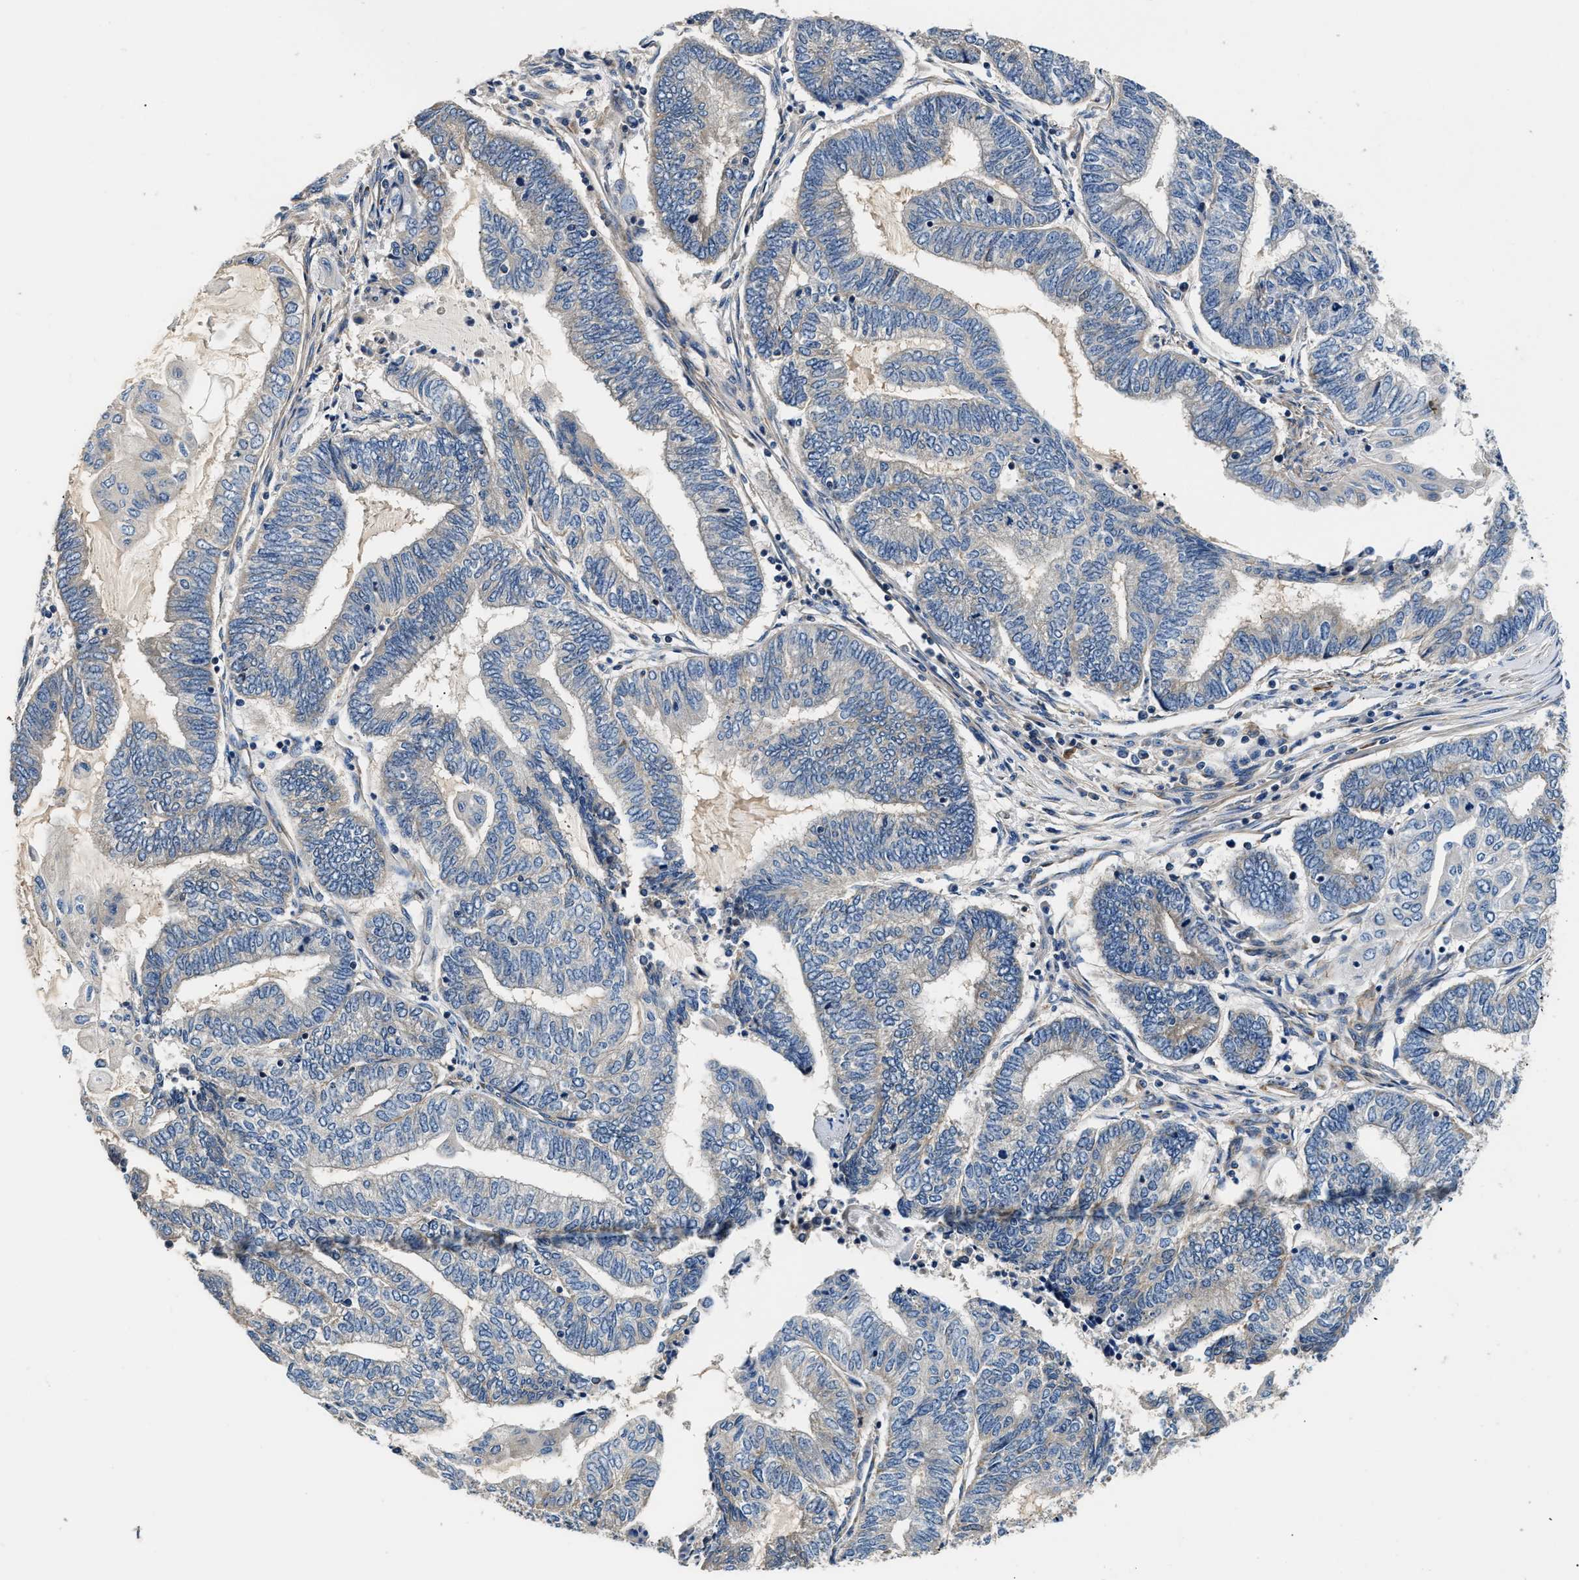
{"staining": {"intensity": "negative", "quantity": "none", "location": "none"}, "tissue": "endometrial cancer", "cell_type": "Tumor cells", "image_type": "cancer", "snomed": [{"axis": "morphology", "description": "Adenocarcinoma, NOS"}, {"axis": "topography", "description": "Uterus"}, {"axis": "topography", "description": "Endometrium"}], "caption": "An image of endometrial cancer stained for a protein reveals no brown staining in tumor cells.", "gene": "TEX2", "patient": {"sex": "female", "age": 70}}